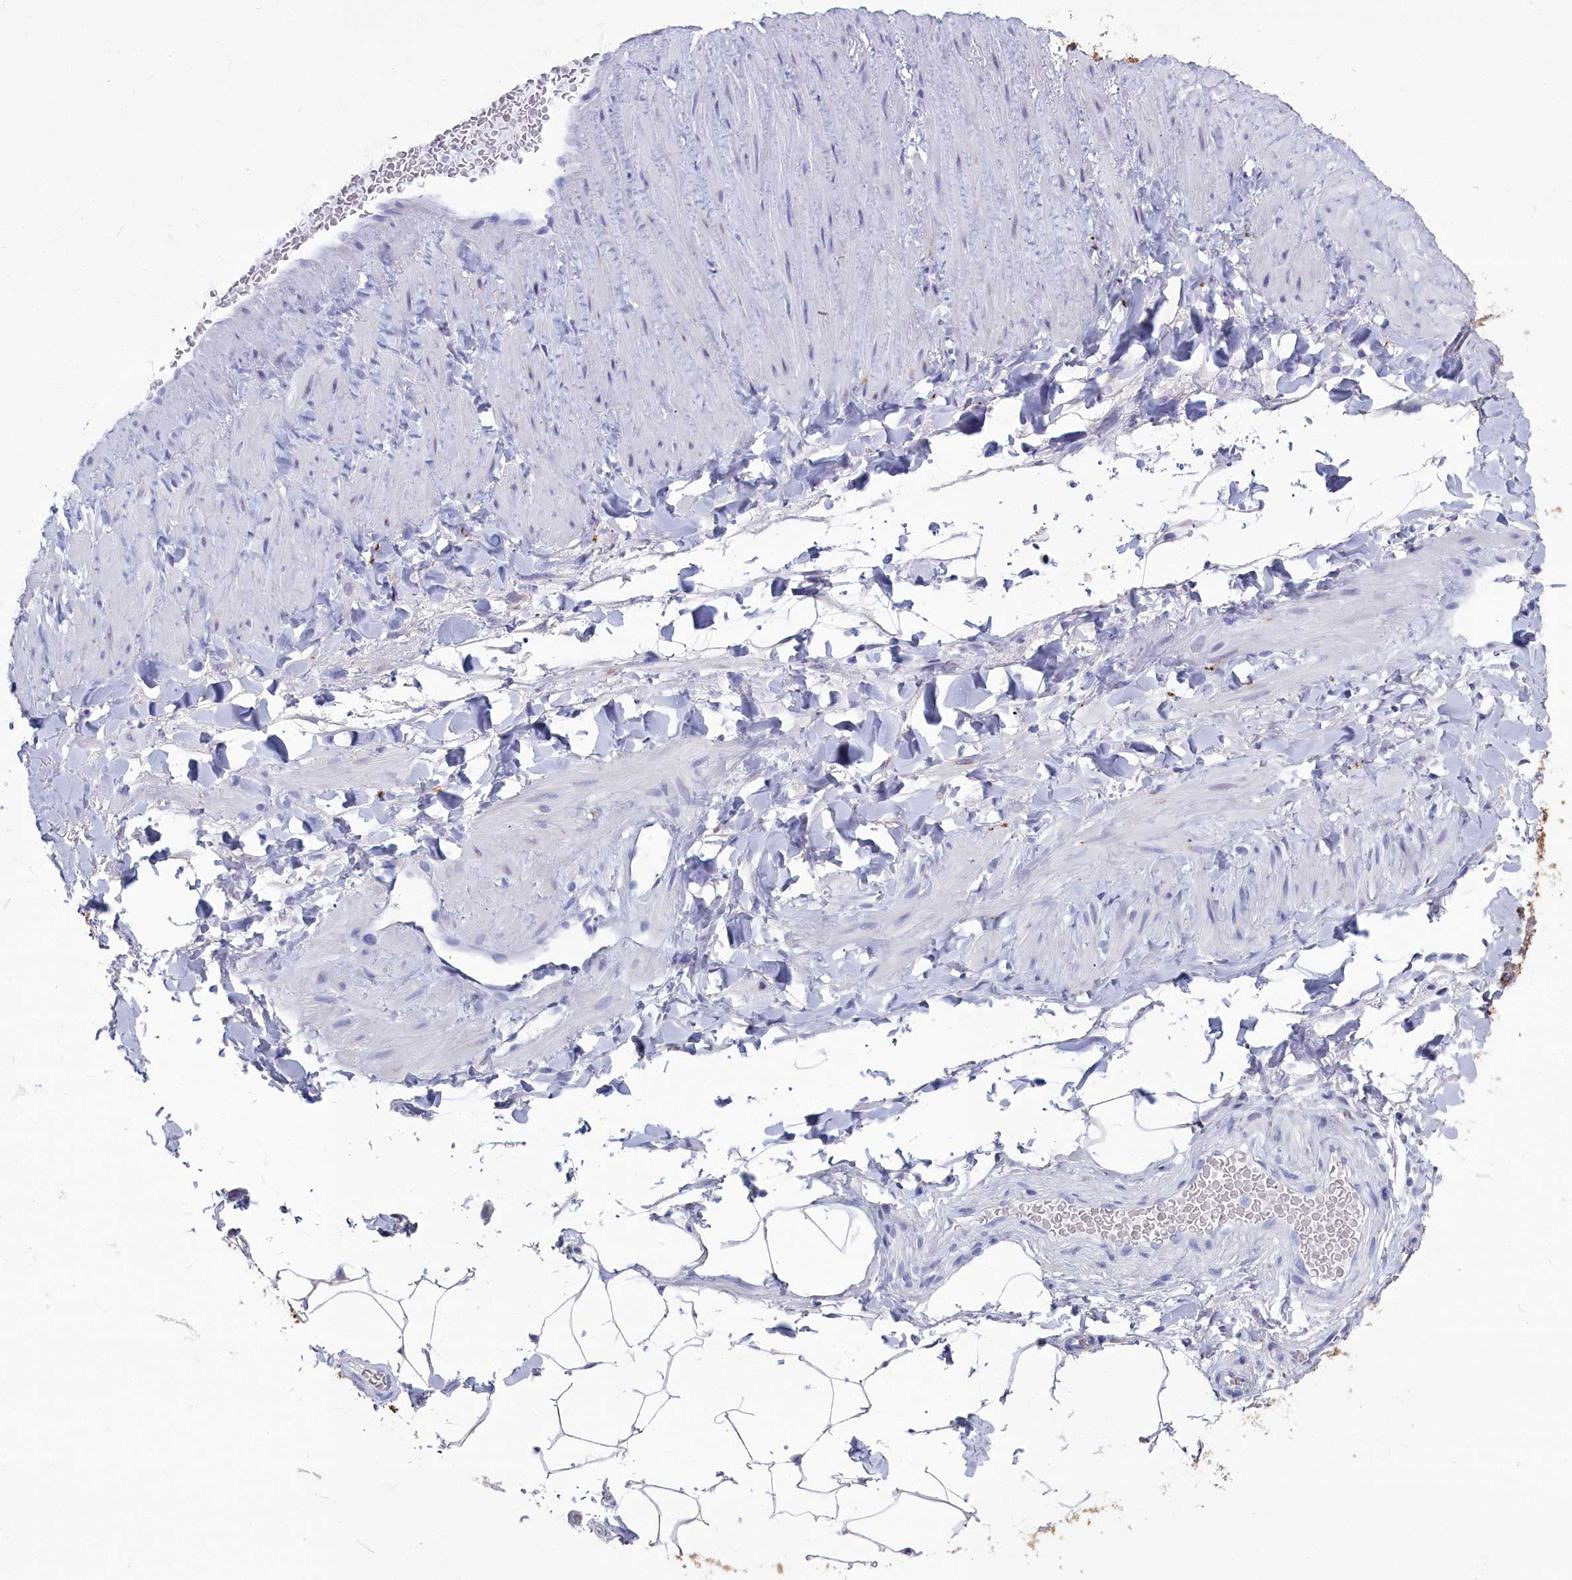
{"staining": {"intensity": "negative", "quantity": "none", "location": "none"}, "tissue": "adipose tissue", "cell_type": "Adipocytes", "image_type": "normal", "snomed": [{"axis": "morphology", "description": "Normal tissue, NOS"}, {"axis": "topography", "description": "Soft tissue"}, {"axis": "topography", "description": "Vascular tissue"}], "caption": "Immunohistochemistry photomicrograph of benign adipose tissue: adipose tissue stained with DAB (3,3'-diaminobenzidine) reveals no significant protein staining in adipocytes.", "gene": "MAP6", "patient": {"sex": "male", "age": 54}}